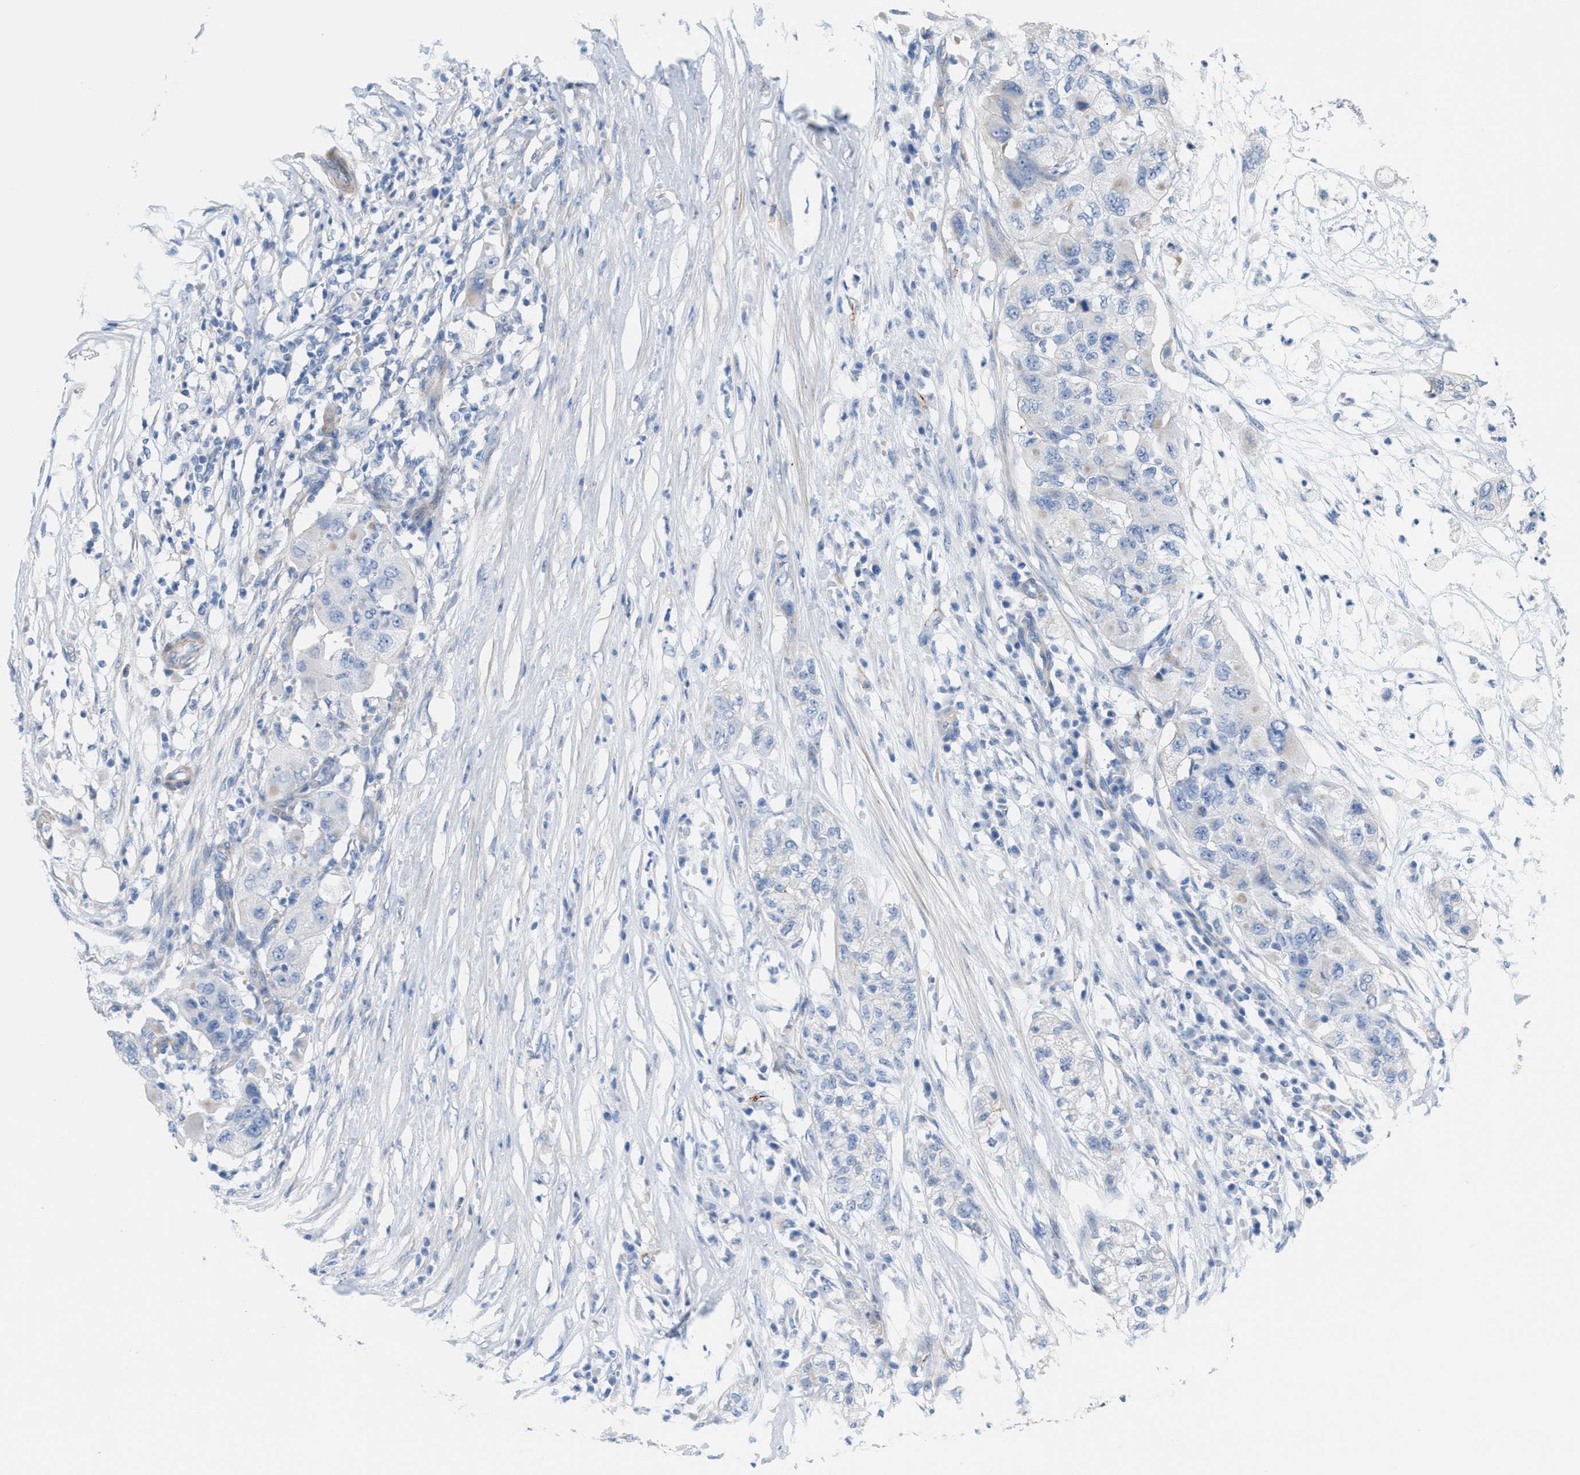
{"staining": {"intensity": "negative", "quantity": "none", "location": "none"}, "tissue": "pancreatic cancer", "cell_type": "Tumor cells", "image_type": "cancer", "snomed": [{"axis": "morphology", "description": "Adenocarcinoma, NOS"}, {"axis": "topography", "description": "Pancreas"}], "caption": "DAB immunohistochemical staining of pancreatic cancer exhibits no significant positivity in tumor cells. Nuclei are stained in blue.", "gene": "MPP3", "patient": {"sex": "female", "age": 78}}